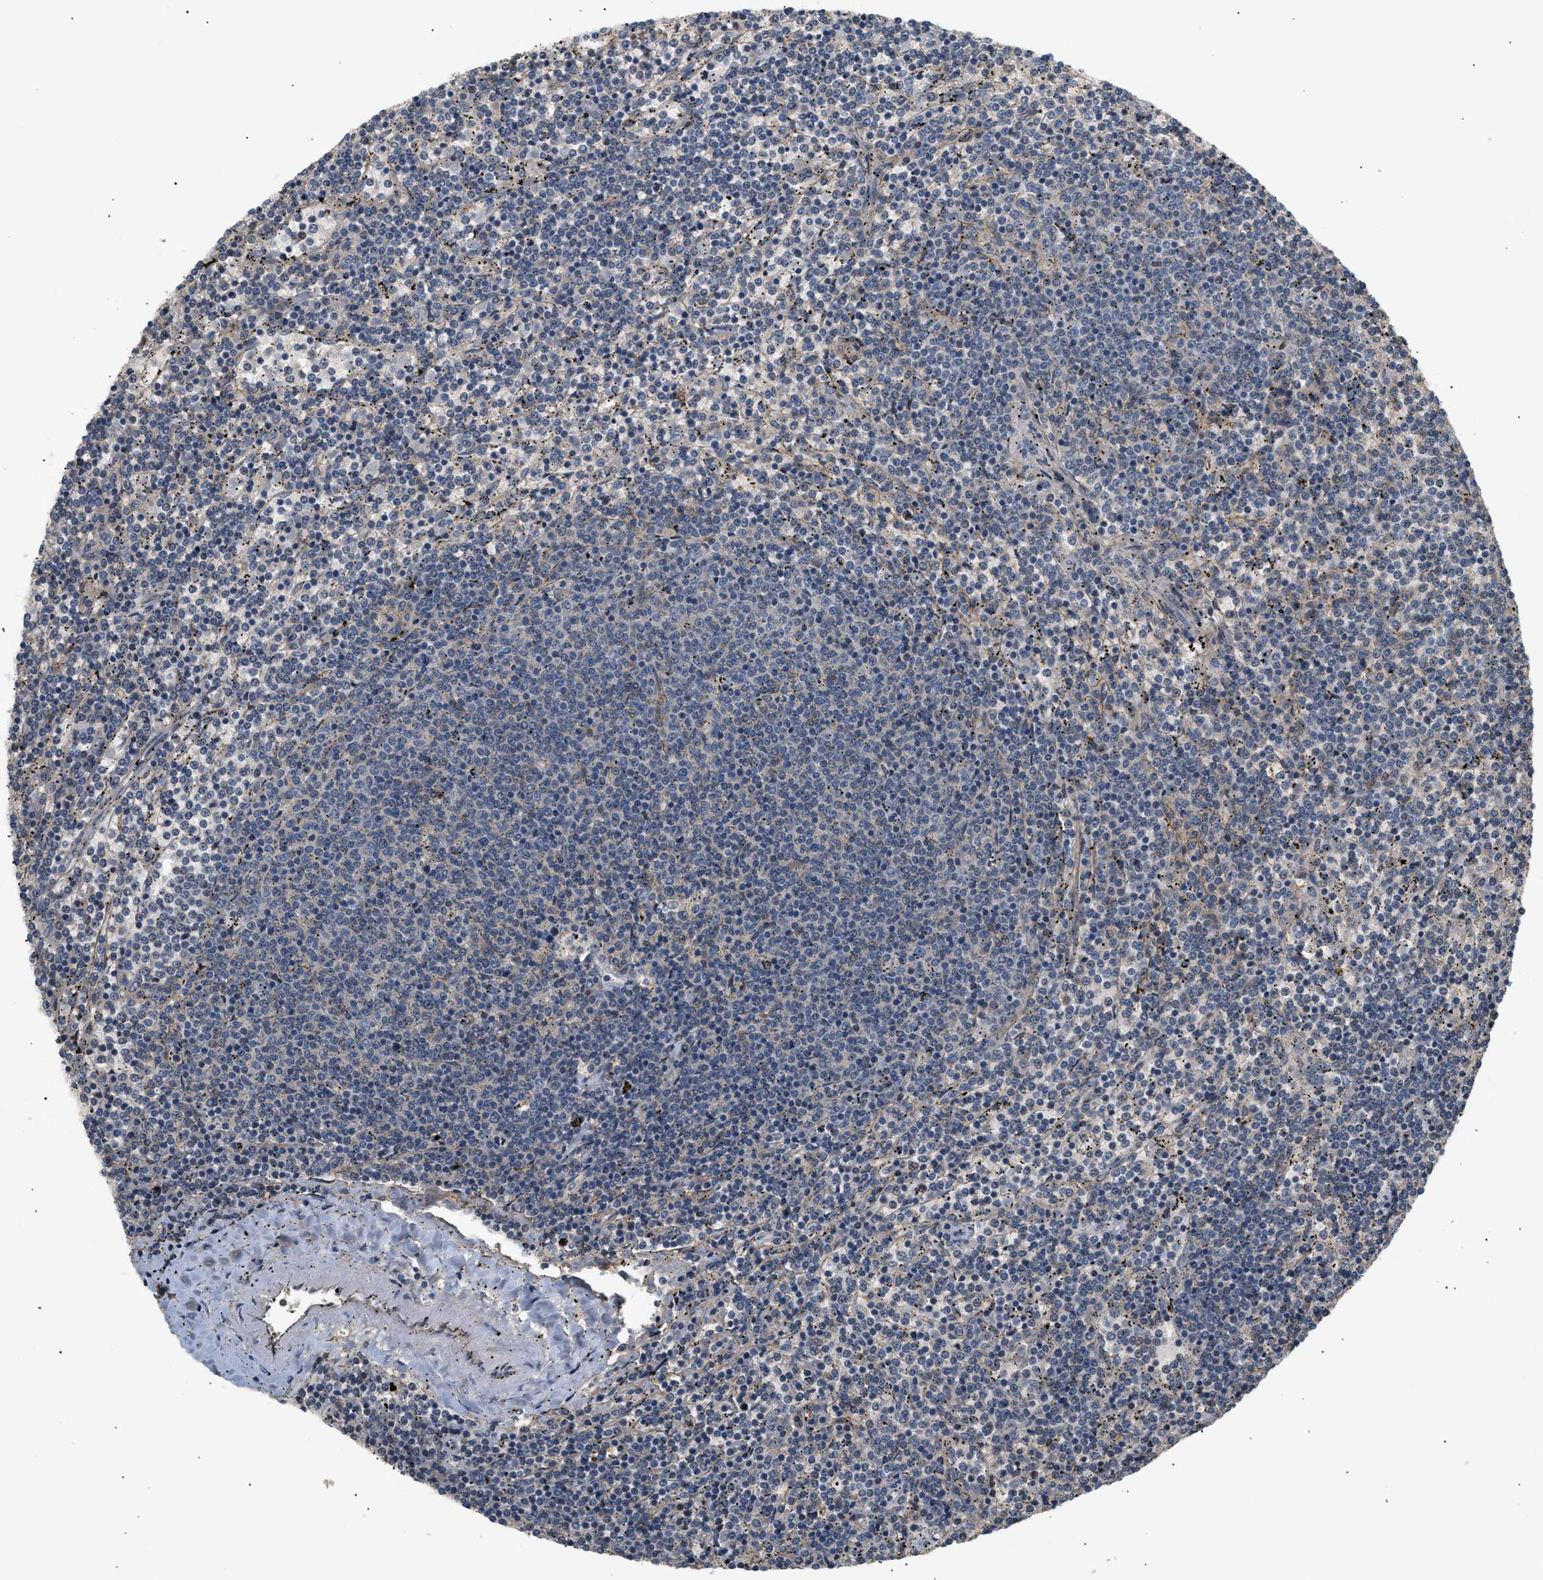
{"staining": {"intensity": "weak", "quantity": "25%-75%", "location": "cytoplasmic/membranous"}, "tissue": "lymphoma", "cell_type": "Tumor cells", "image_type": "cancer", "snomed": [{"axis": "morphology", "description": "Malignant lymphoma, non-Hodgkin's type, Low grade"}, {"axis": "topography", "description": "Spleen"}], "caption": "Lymphoma stained for a protein shows weak cytoplasmic/membranous positivity in tumor cells.", "gene": "FARS2", "patient": {"sex": "female", "age": 50}}